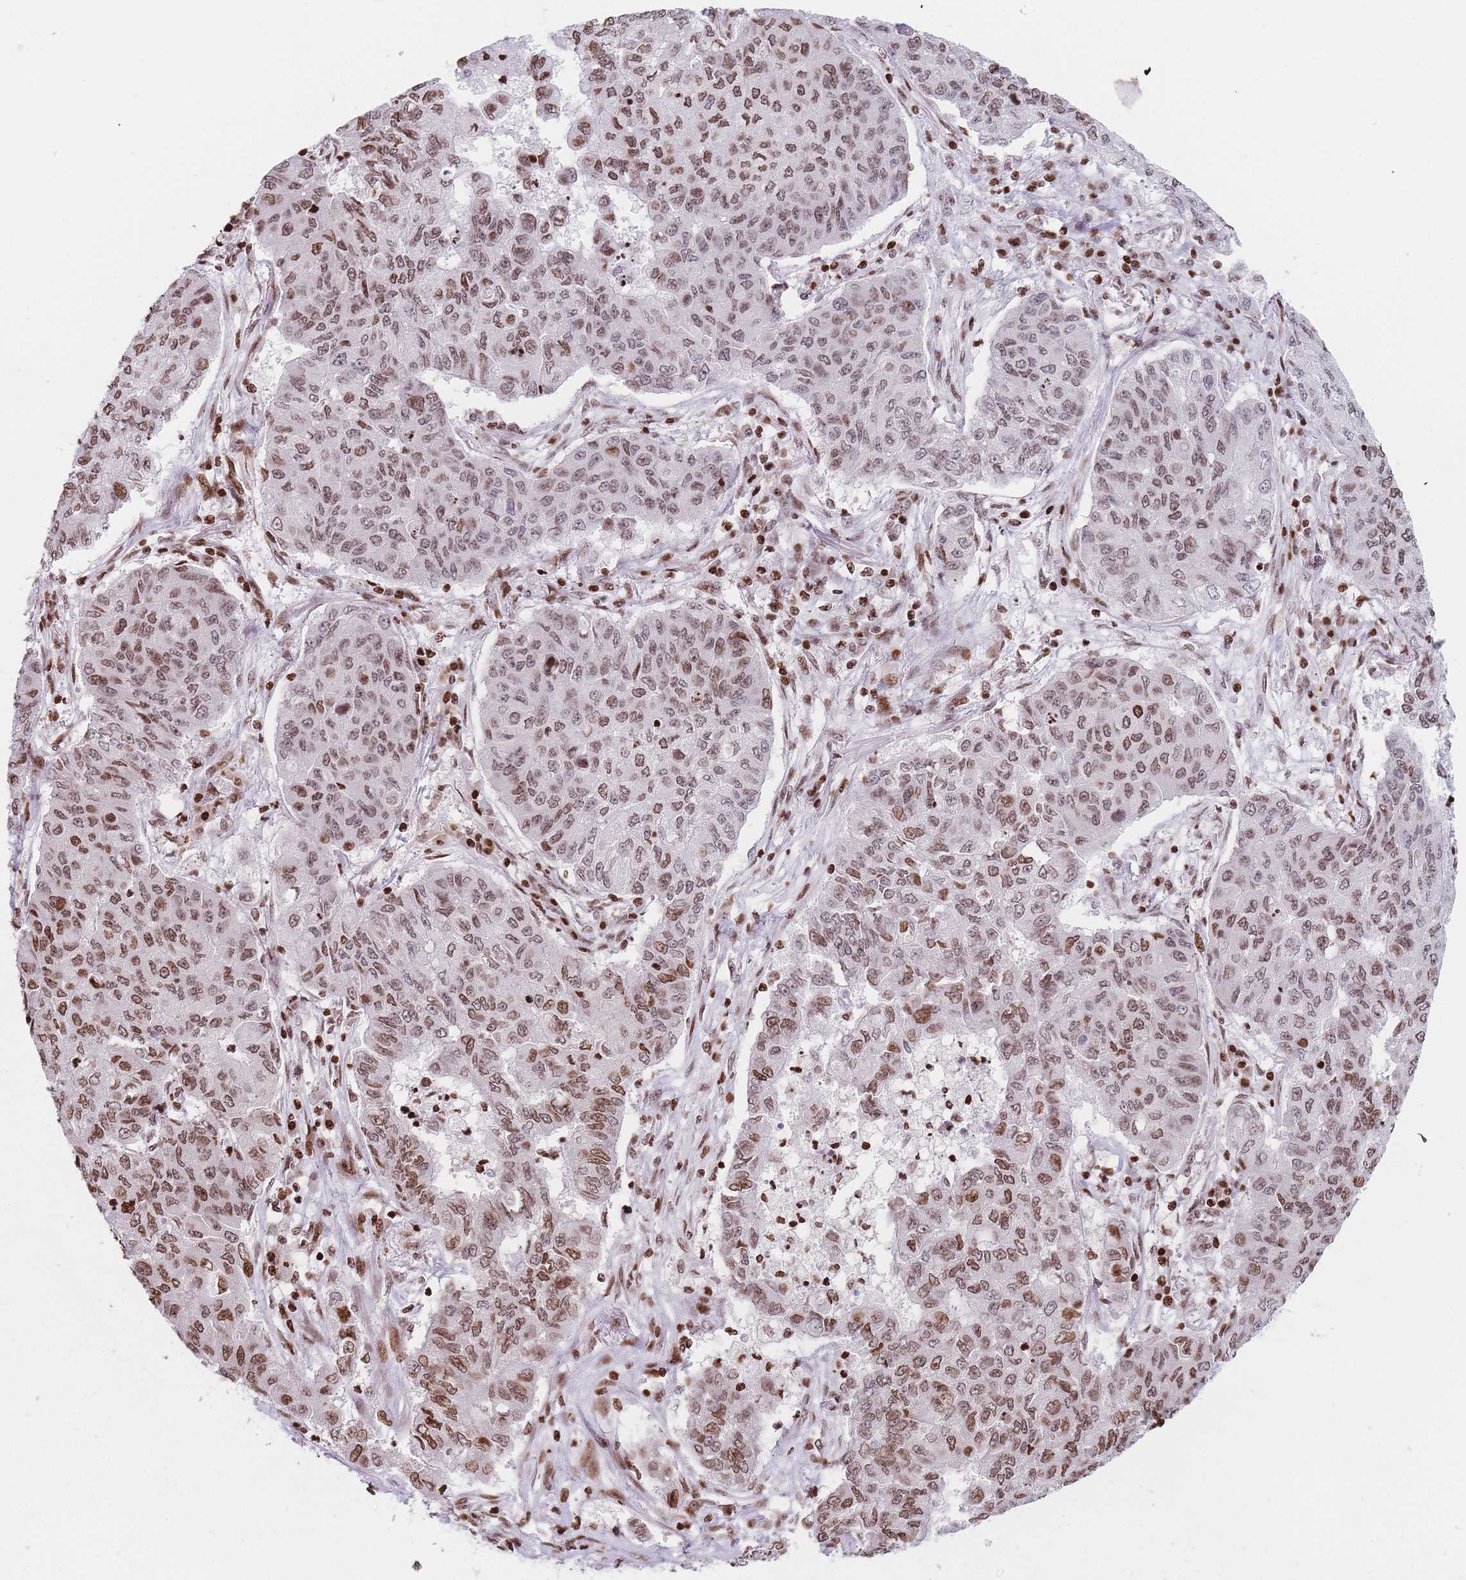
{"staining": {"intensity": "moderate", "quantity": ">75%", "location": "nuclear"}, "tissue": "lung cancer", "cell_type": "Tumor cells", "image_type": "cancer", "snomed": [{"axis": "morphology", "description": "Squamous cell carcinoma, NOS"}, {"axis": "topography", "description": "Lung"}], "caption": "Moderate nuclear expression is appreciated in about >75% of tumor cells in lung squamous cell carcinoma. (DAB (3,3'-diaminobenzidine) IHC, brown staining for protein, blue staining for nuclei).", "gene": "AK9", "patient": {"sex": "male", "age": 74}}